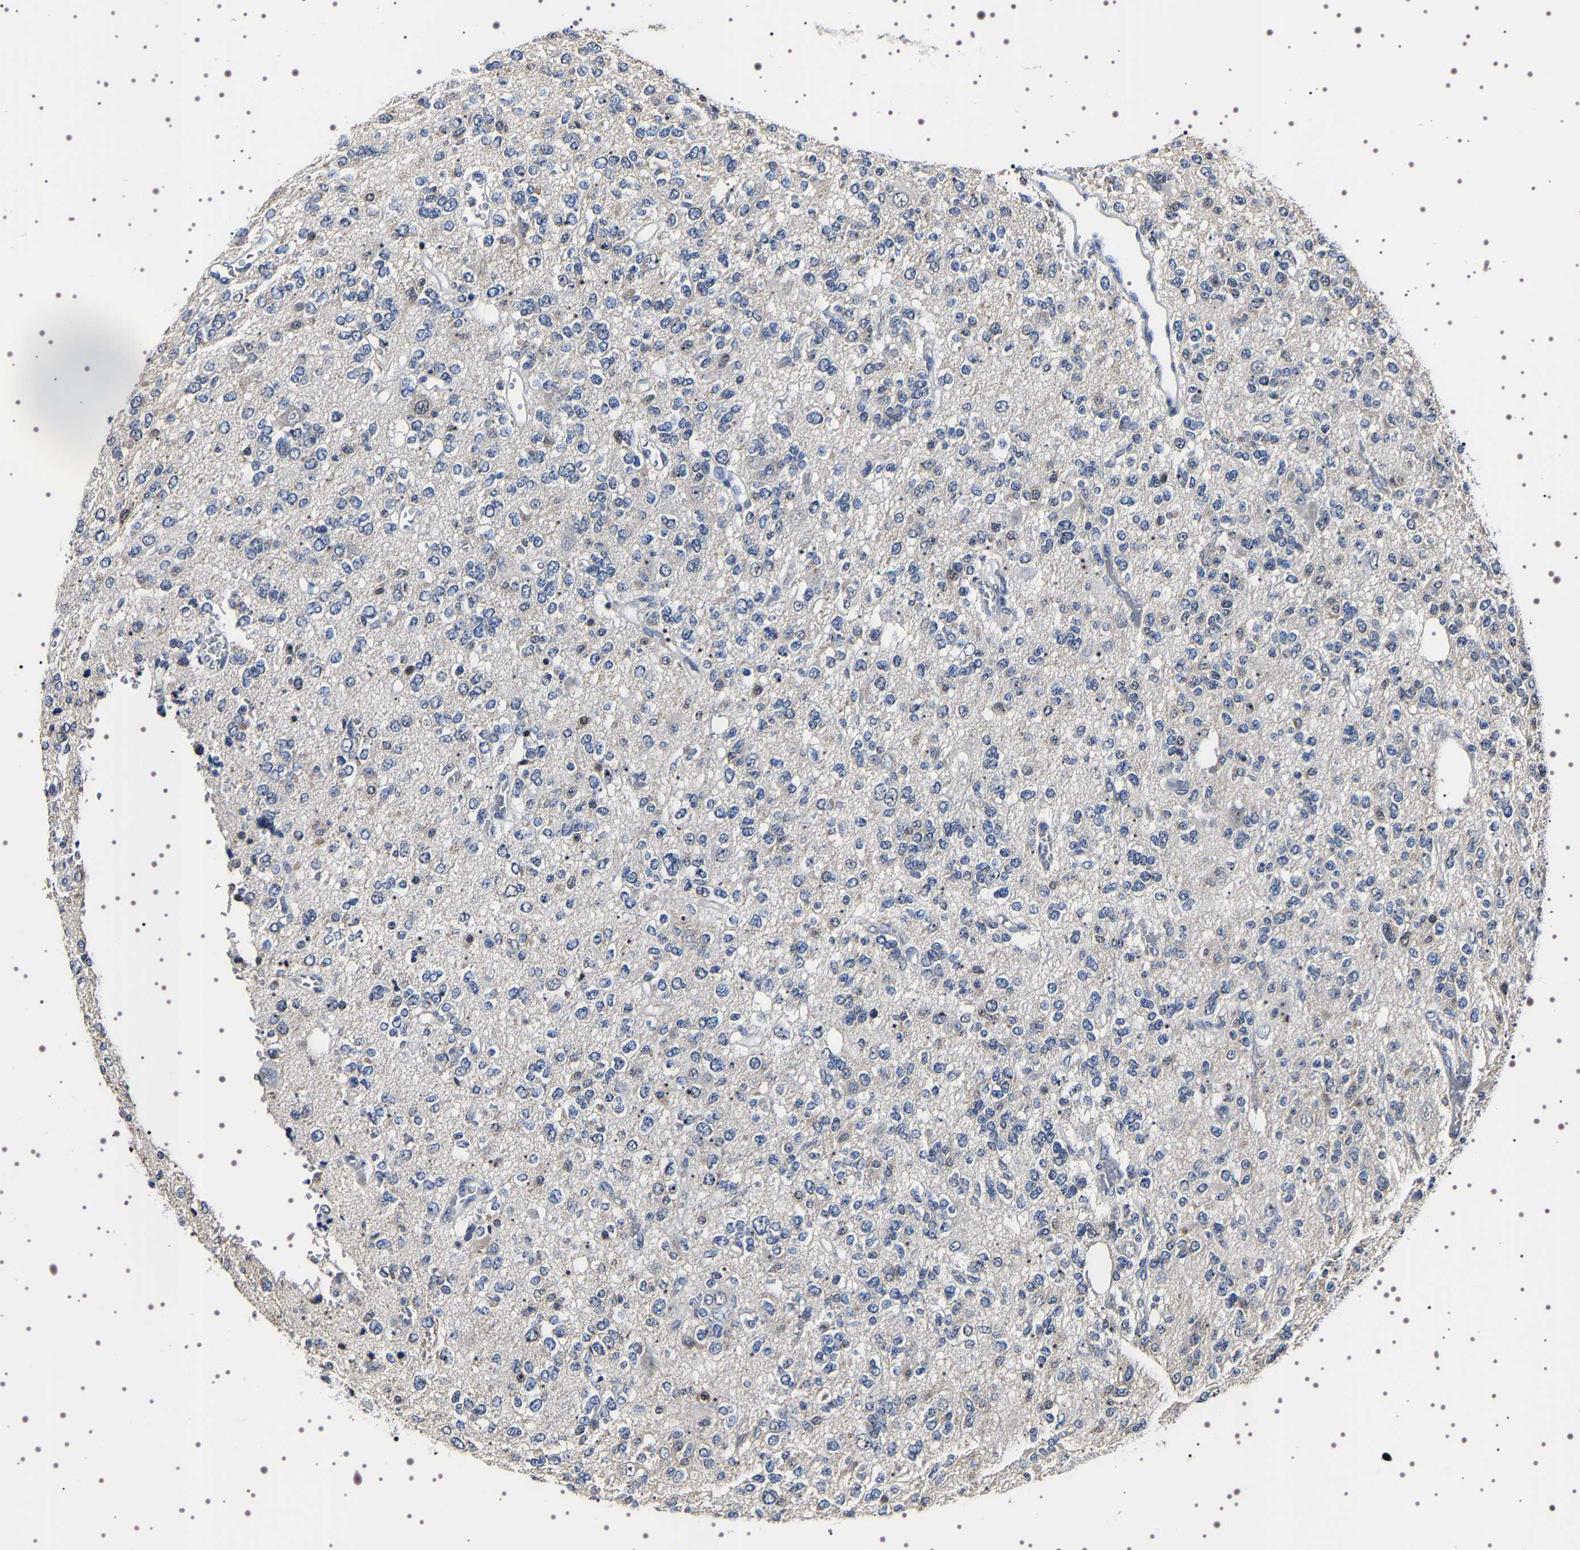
{"staining": {"intensity": "weak", "quantity": "<25%", "location": "cytoplasmic/membranous"}, "tissue": "glioma", "cell_type": "Tumor cells", "image_type": "cancer", "snomed": [{"axis": "morphology", "description": "Glioma, malignant, Low grade"}, {"axis": "topography", "description": "Brain"}], "caption": "The micrograph demonstrates no staining of tumor cells in glioma.", "gene": "GNL3", "patient": {"sex": "male", "age": 38}}